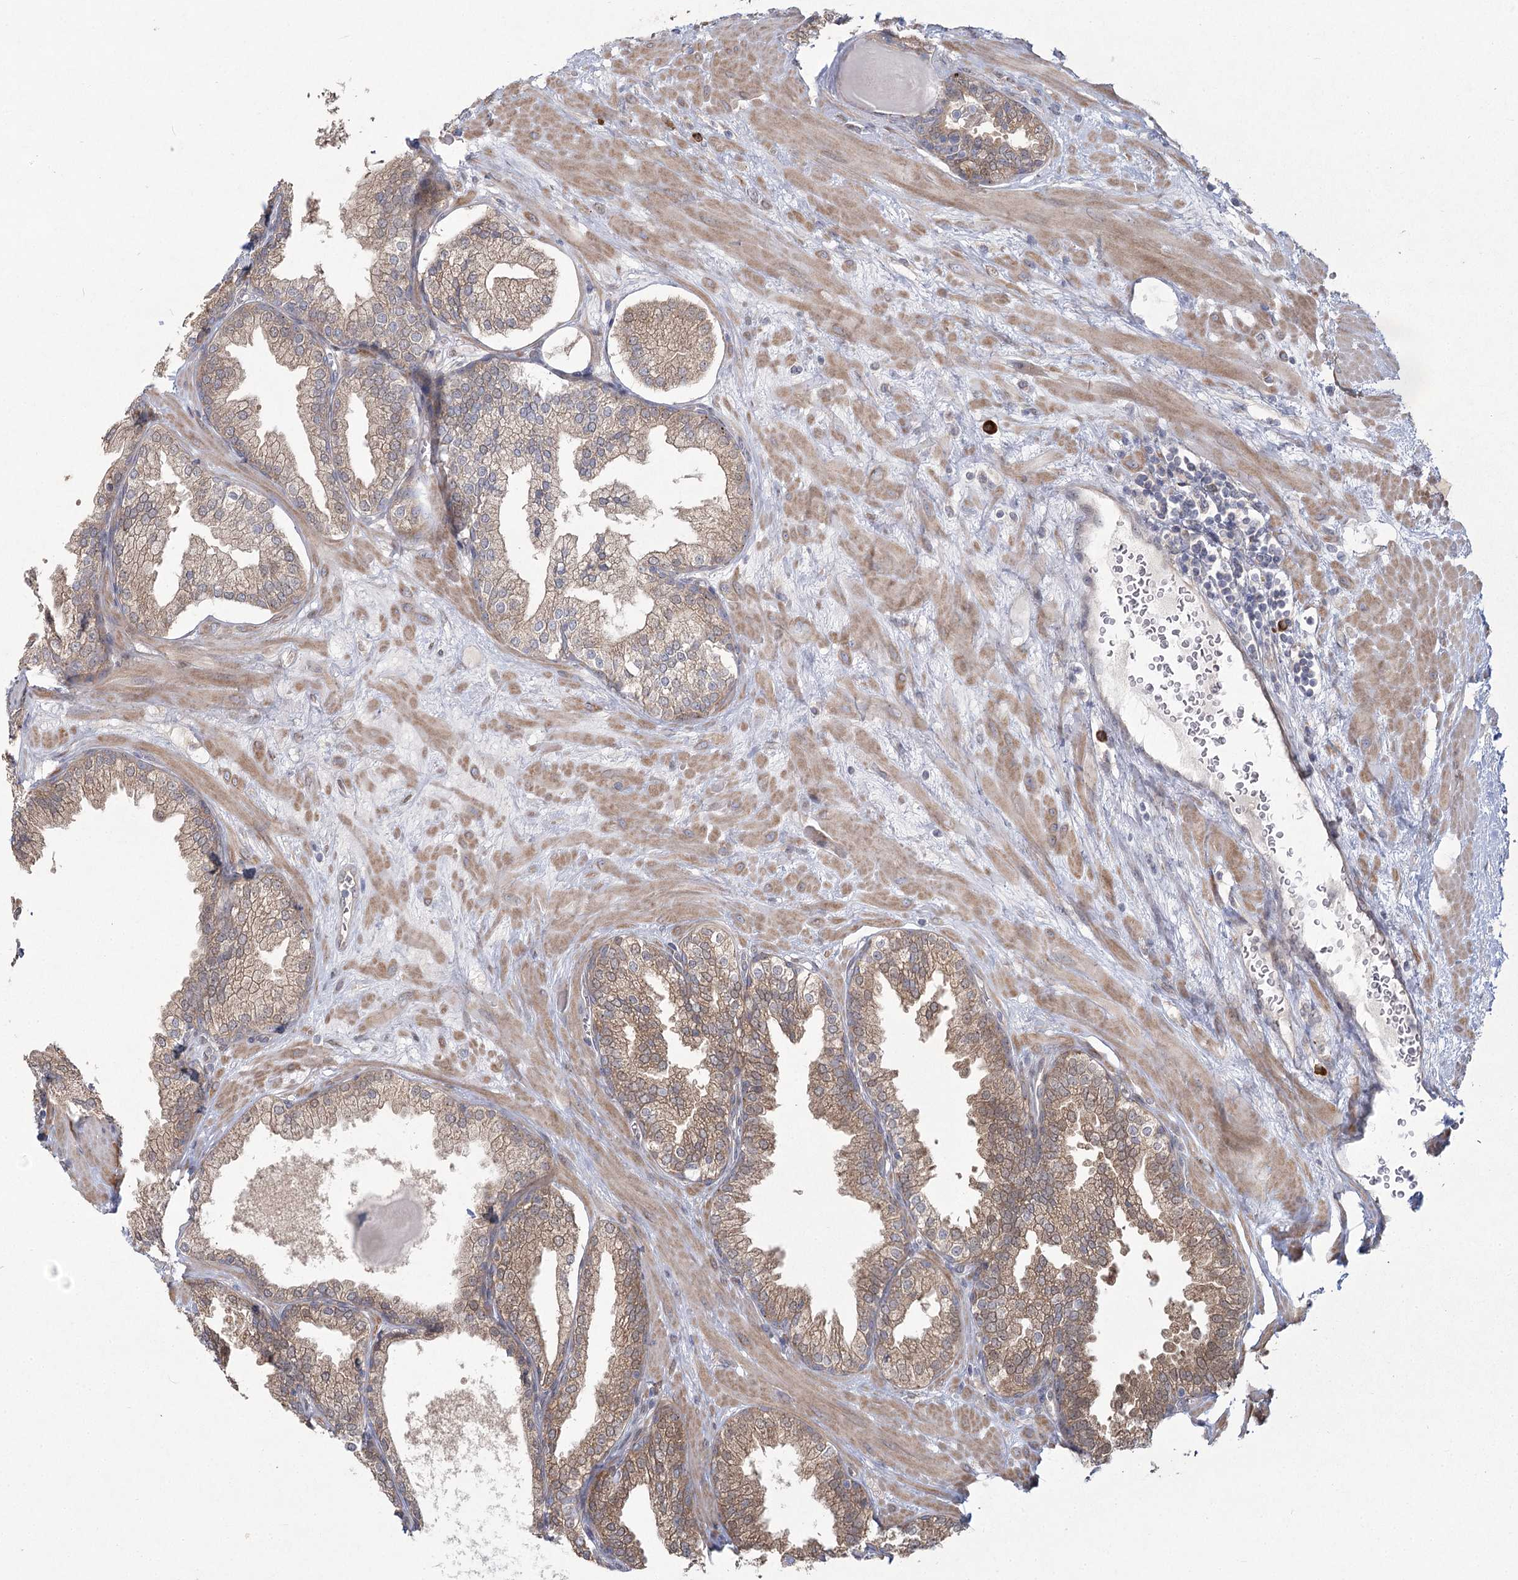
{"staining": {"intensity": "weak", "quantity": "25%-75%", "location": "cytoplasmic/membranous"}, "tissue": "prostate", "cell_type": "Glandular cells", "image_type": "normal", "snomed": [{"axis": "morphology", "description": "Normal tissue, NOS"}, {"axis": "topography", "description": "Prostate"}], "caption": "Prostate stained with DAB (3,3'-diaminobenzidine) IHC demonstrates low levels of weak cytoplasmic/membranous expression in about 25%-75% of glandular cells.", "gene": "CAMTA1", "patient": {"sex": "male", "age": 51}}